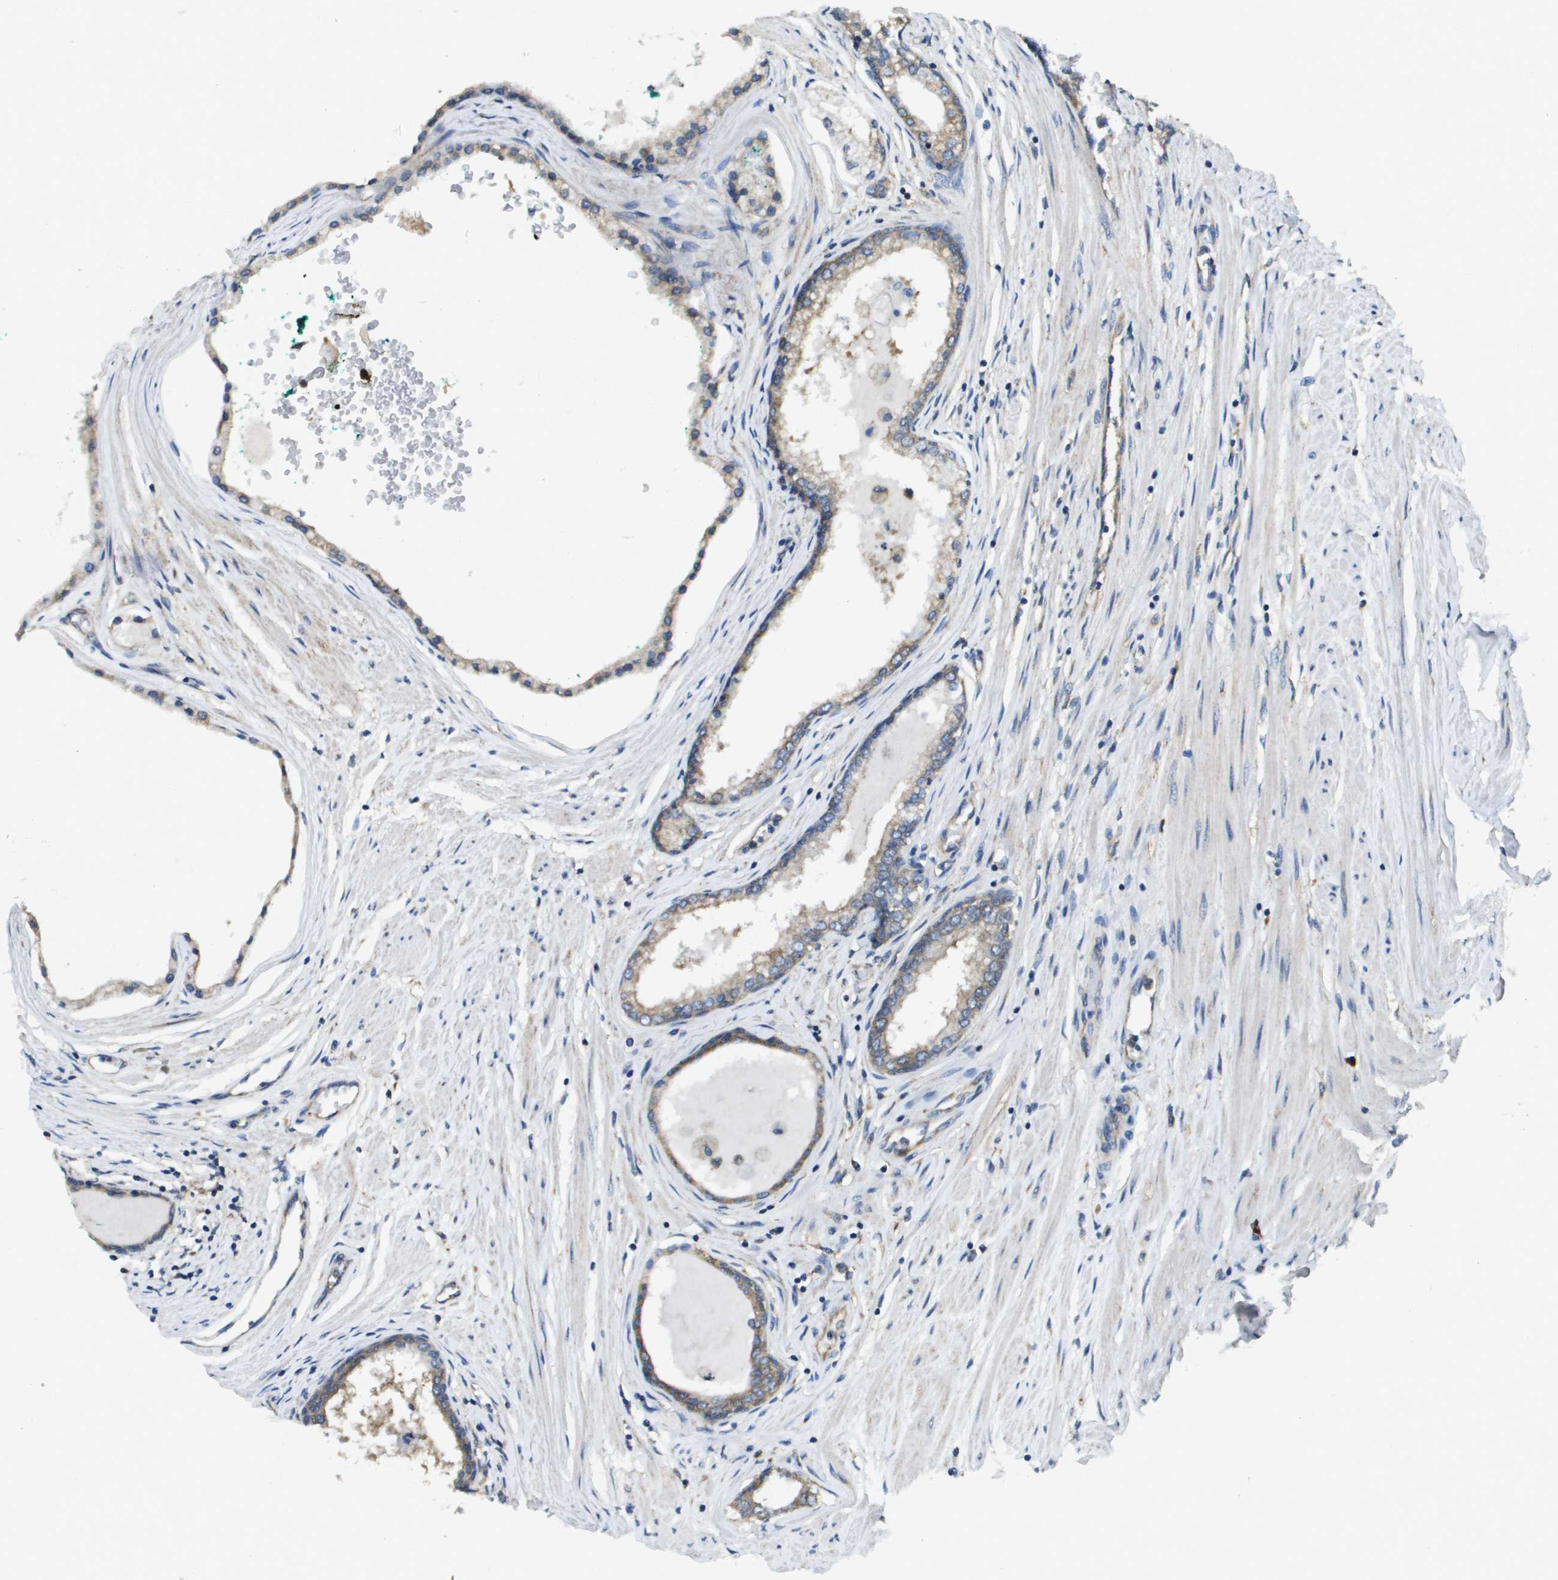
{"staining": {"intensity": "weak", "quantity": ">75%", "location": "cytoplasmic/membranous"}, "tissue": "prostate cancer", "cell_type": "Tumor cells", "image_type": "cancer", "snomed": [{"axis": "morphology", "description": "Adenocarcinoma, Low grade"}, {"axis": "topography", "description": "Prostate"}], "caption": "Approximately >75% of tumor cells in low-grade adenocarcinoma (prostate) show weak cytoplasmic/membranous protein positivity as visualized by brown immunohistochemical staining.", "gene": "PTPRT", "patient": {"sex": "male", "age": 63}}